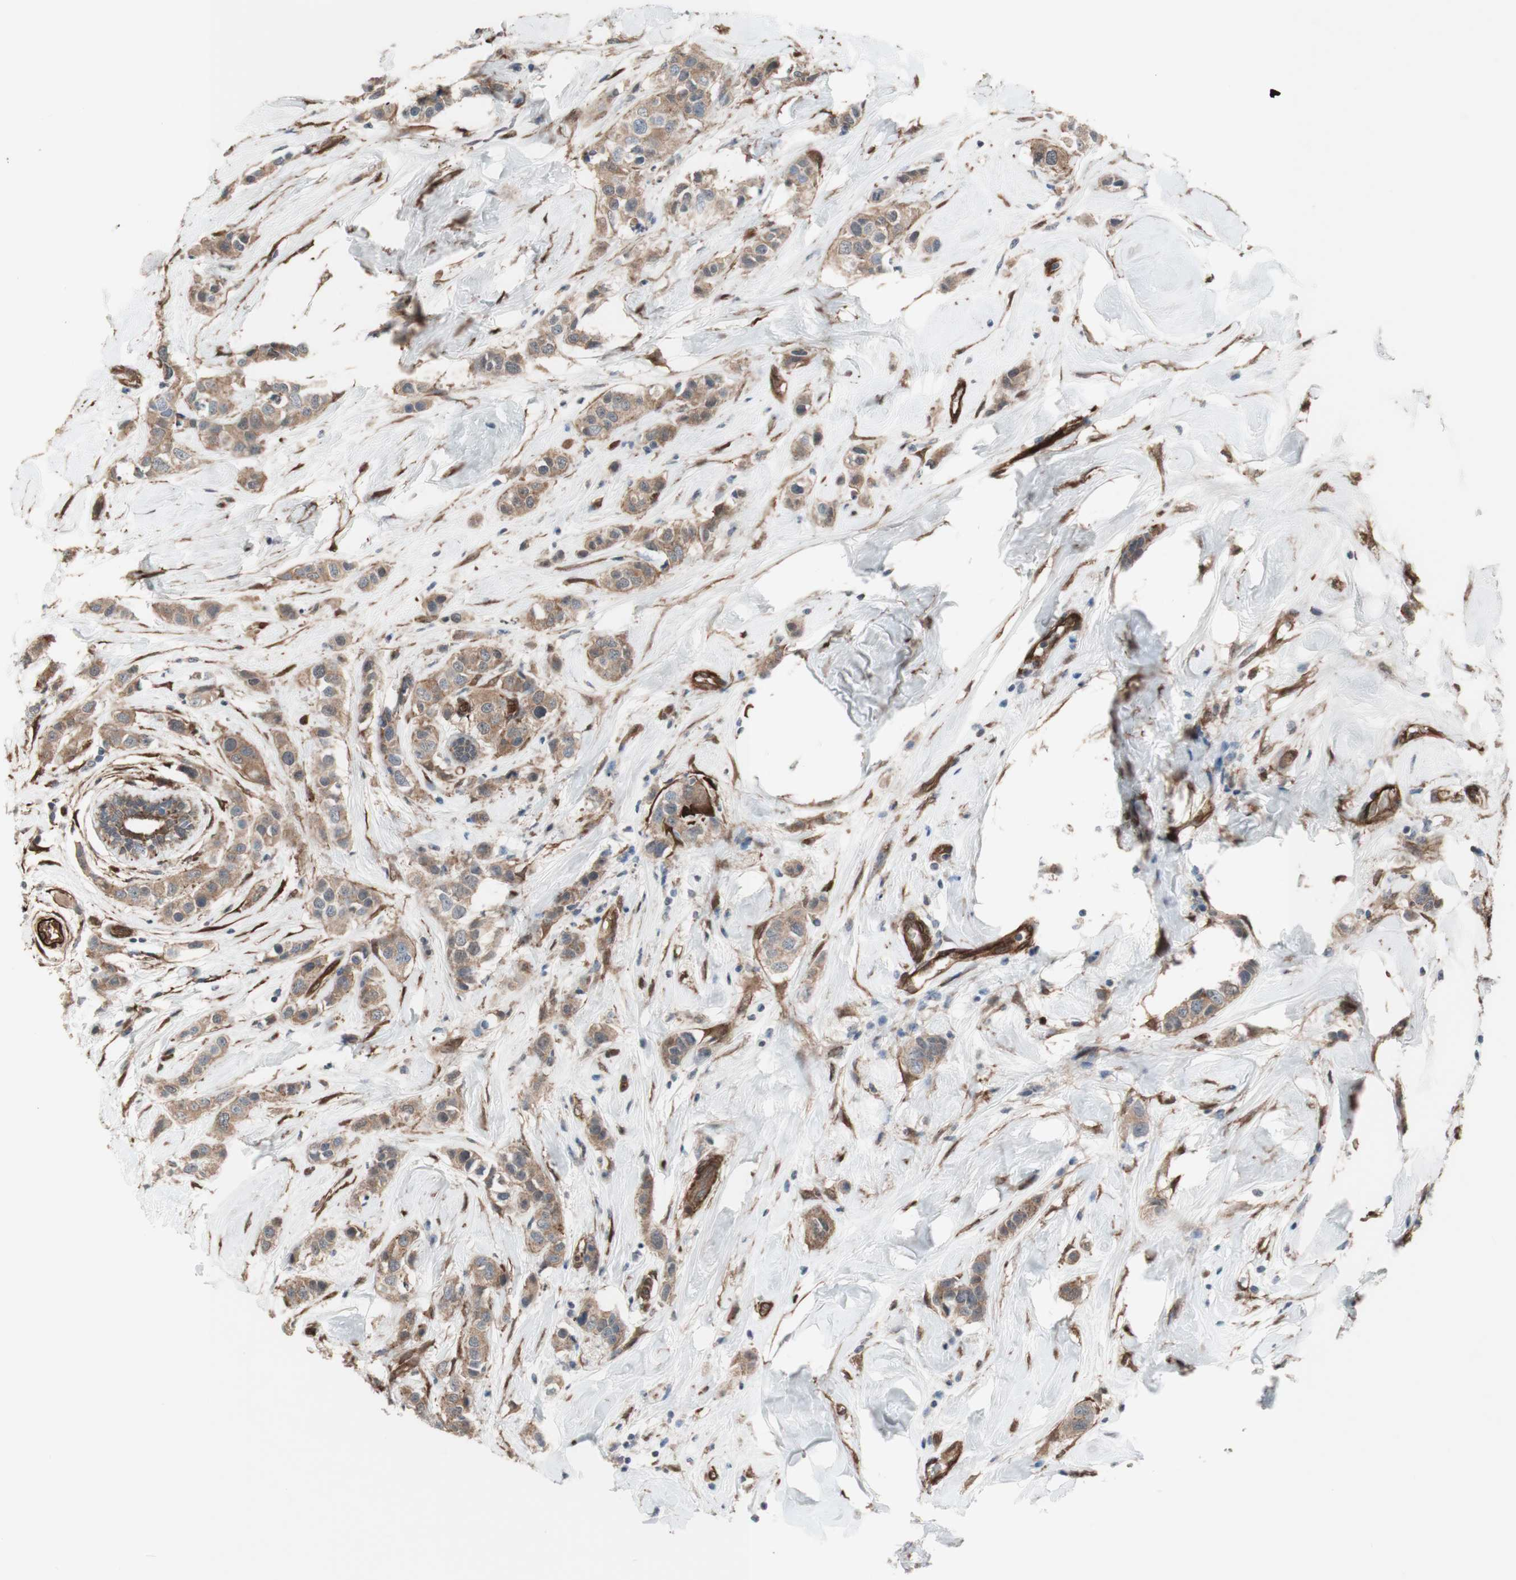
{"staining": {"intensity": "moderate", "quantity": ">75%", "location": "cytoplasmic/membranous"}, "tissue": "breast cancer", "cell_type": "Tumor cells", "image_type": "cancer", "snomed": [{"axis": "morphology", "description": "Normal tissue, NOS"}, {"axis": "morphology", "description": "Duct carcinoma"}, {"axis": "topography", "description": "Breast"}], "caption": "Protein expression analysis of invasive ductal carcinoma (breast) shows moderate cytoplasmic/membranous expression in about >75% of tumor cells. The staining was performed using DAB to visualize the protein expression in brown, while the nuclei were stained in blue with hematoxylin (Magnification: 20x).", "gene": "CNN3", "patient": {"sex": "female", "age": 50}}